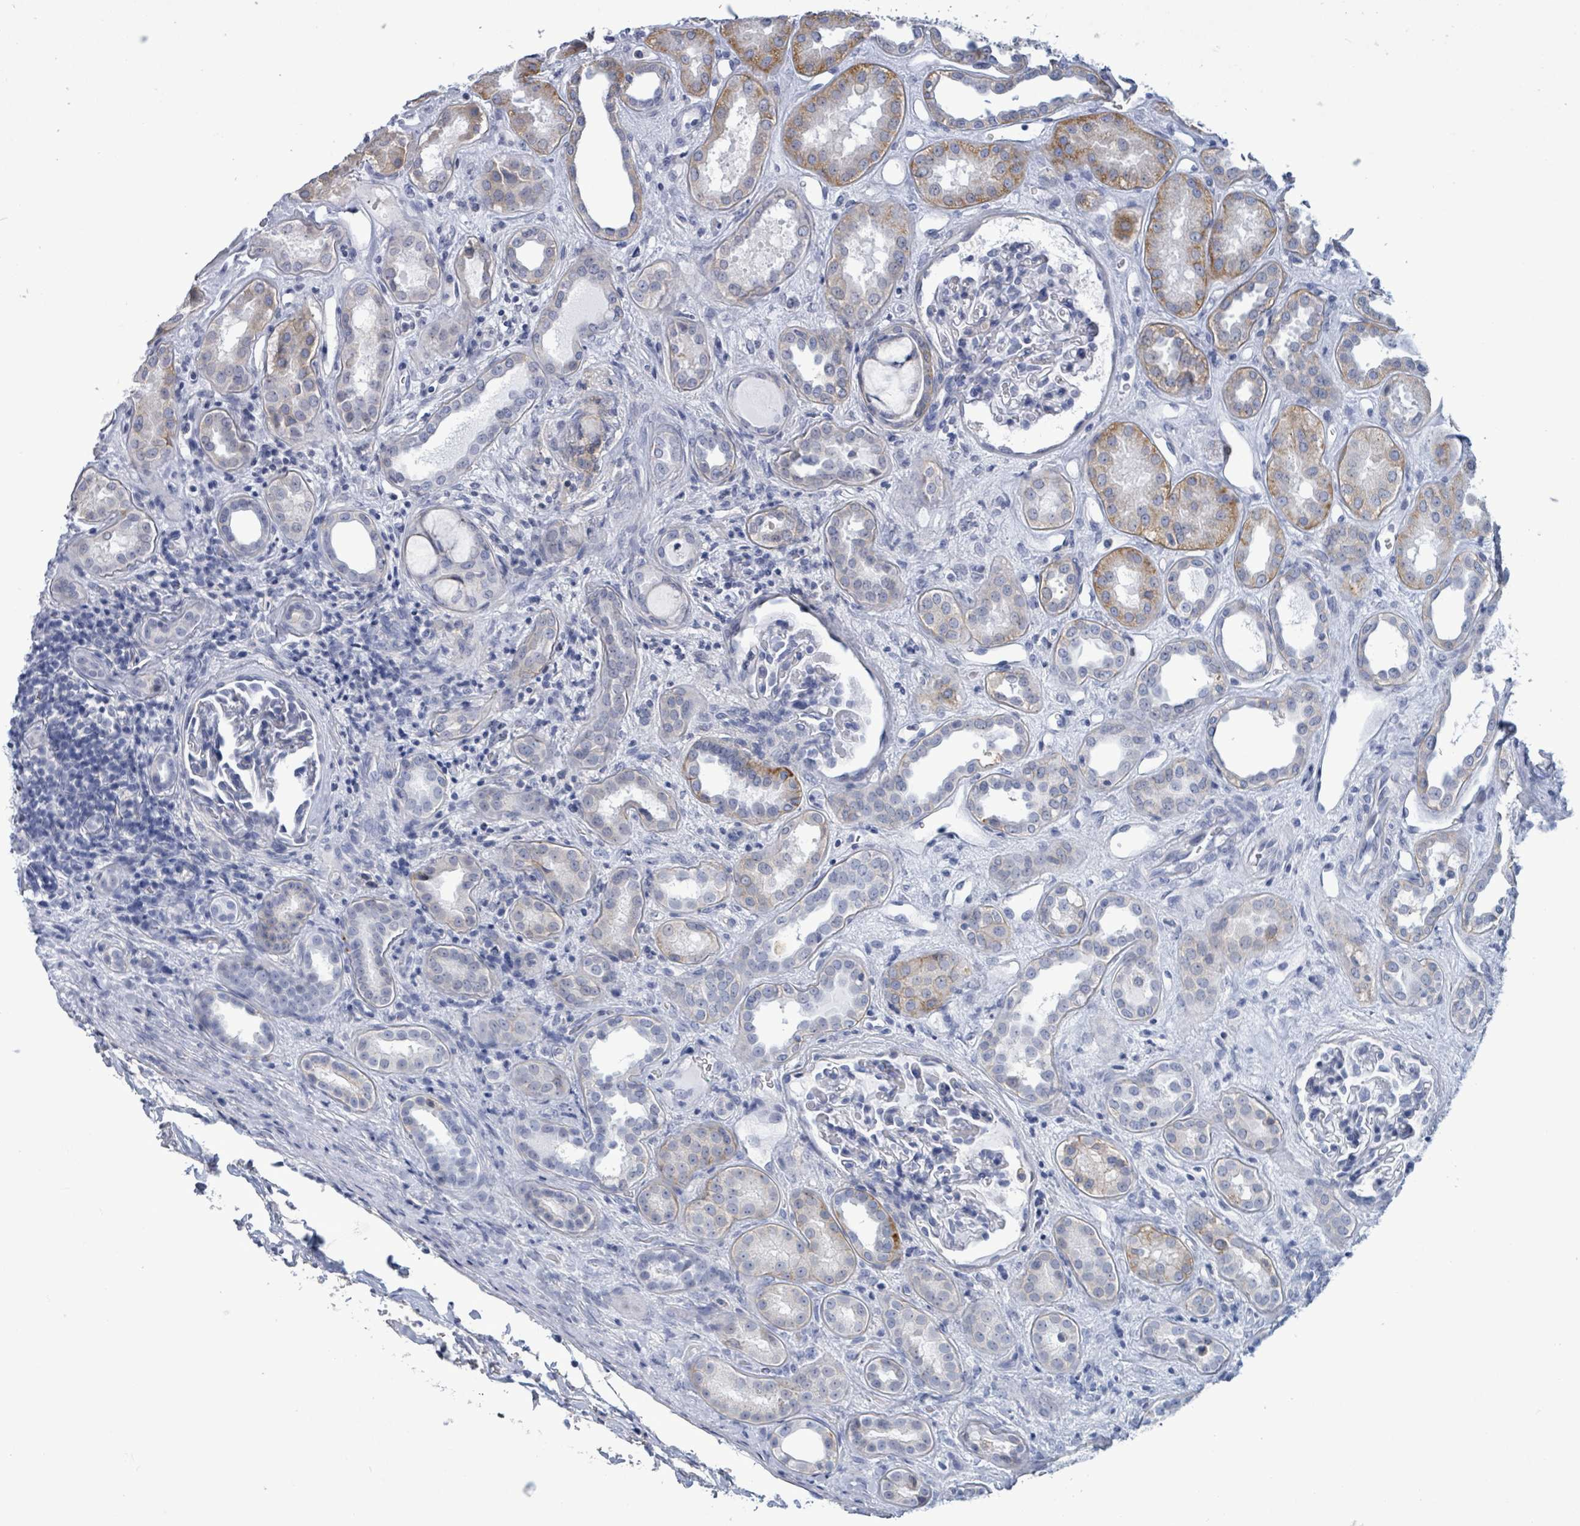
{"staining": {"intensity": "negative", "quantity": "none", "location": "none"}, "tissue": "kidney", "cell_type": "Cells in glomeruli", "image_type": "normal", "snomed": [{"axis": "morphology", "description": "Normal tissue, NOS"}, {"axis": "topography", "description": "Kidney"}], "caption": "This is an immunohistochemistry (IHC) histopathology image of benign kidney. There is no positivity in cells in glomeruli.", "gene": "BSG", "patient": {"sex": "male", "age": 59}}